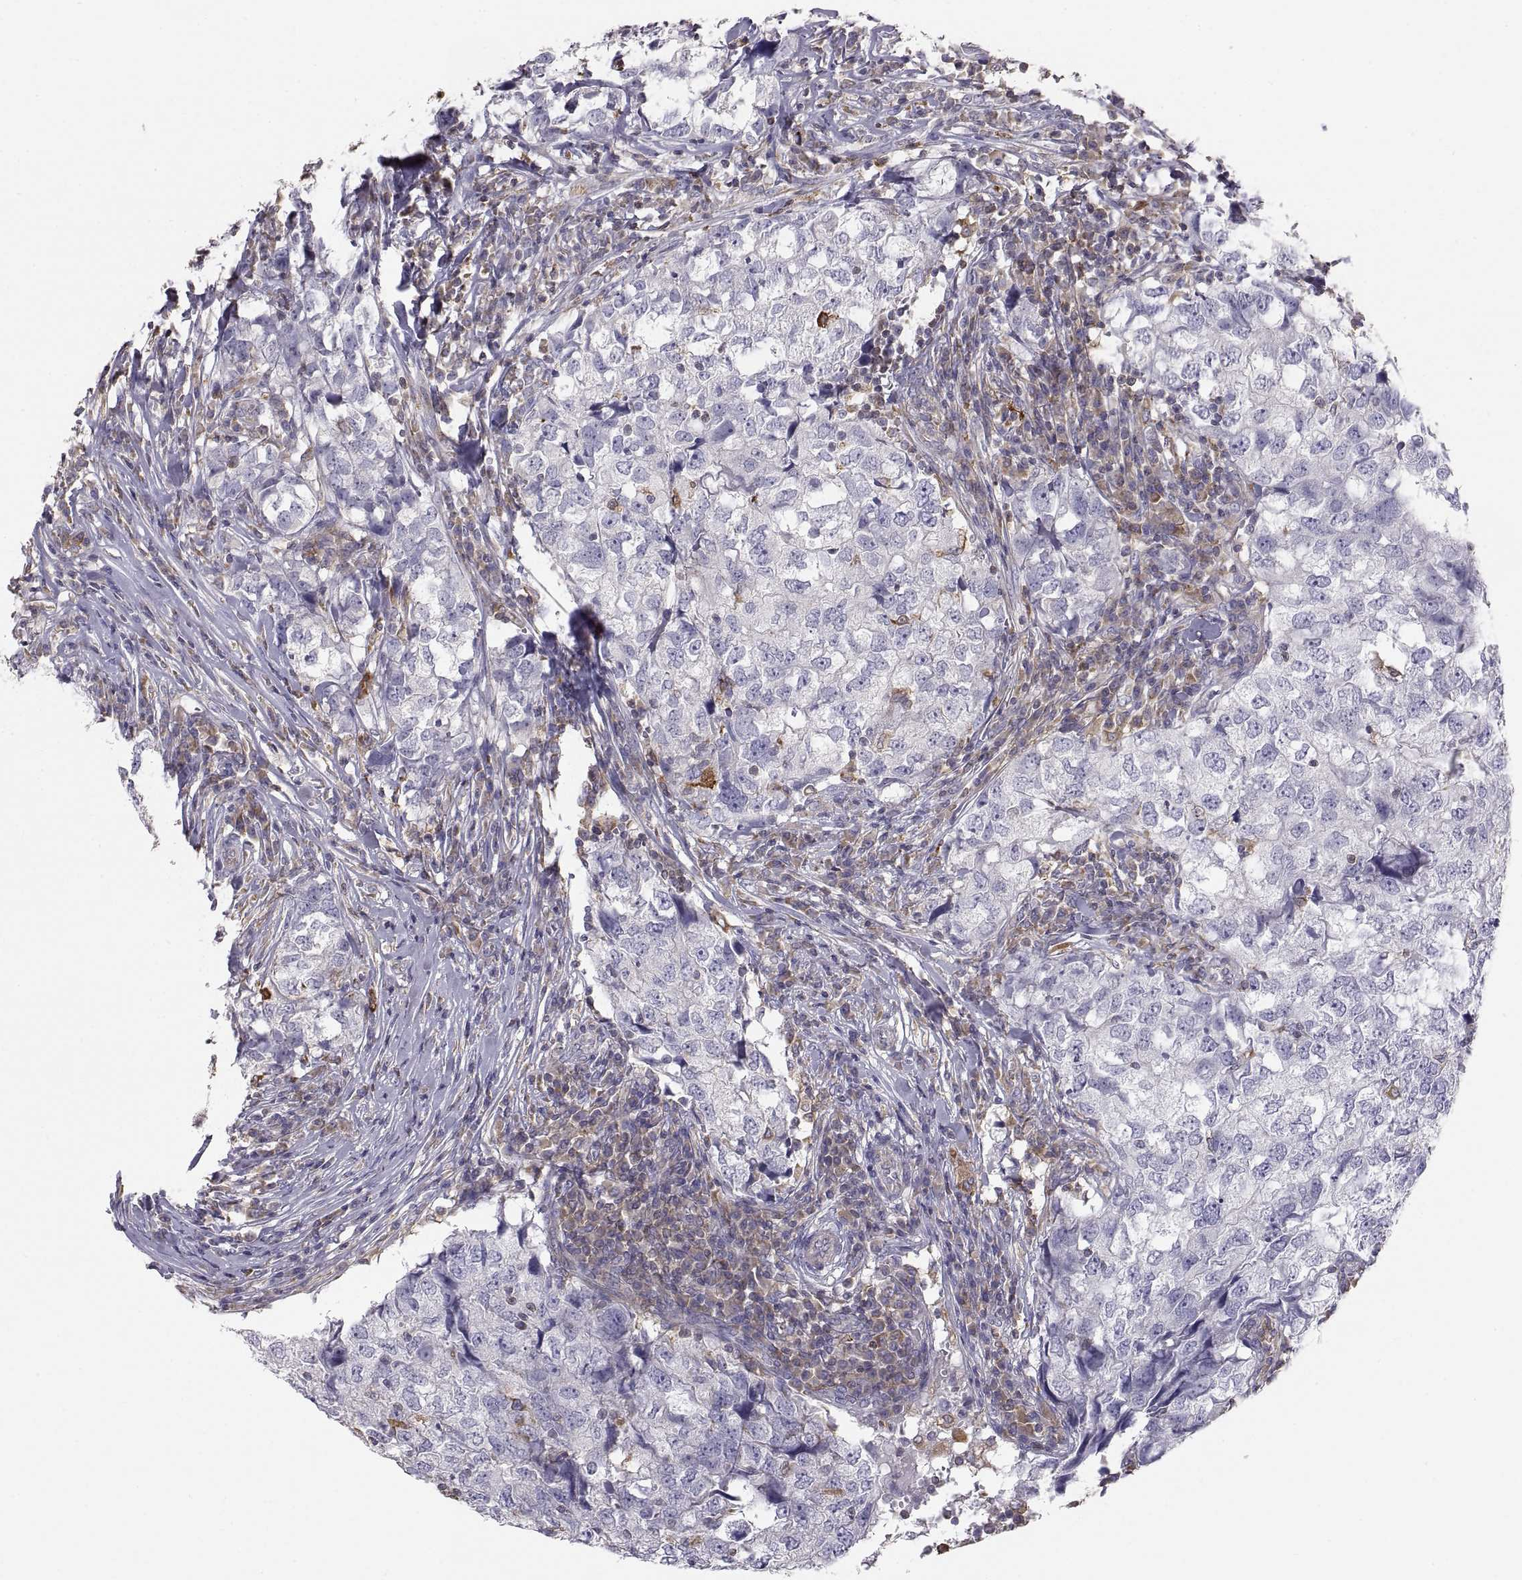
{"staining": {"intensity": "negative", "quantity": "none", "location": "none"}, "tissue": "breast cancer", "cell_type": "Tumor cells", "image_type": "cancer", "snomed": [{"axis": "morphology", "description": "Duct carcinoma"}, {"axis": "topography", "description": "Breast"}], "caption": "The micrograph exhibits no significant expression in tumor cells of infiltrating ductal carcinoma (breast).", "gene": "ERO1A", "patient": {"sex": "female", "age": 30}}